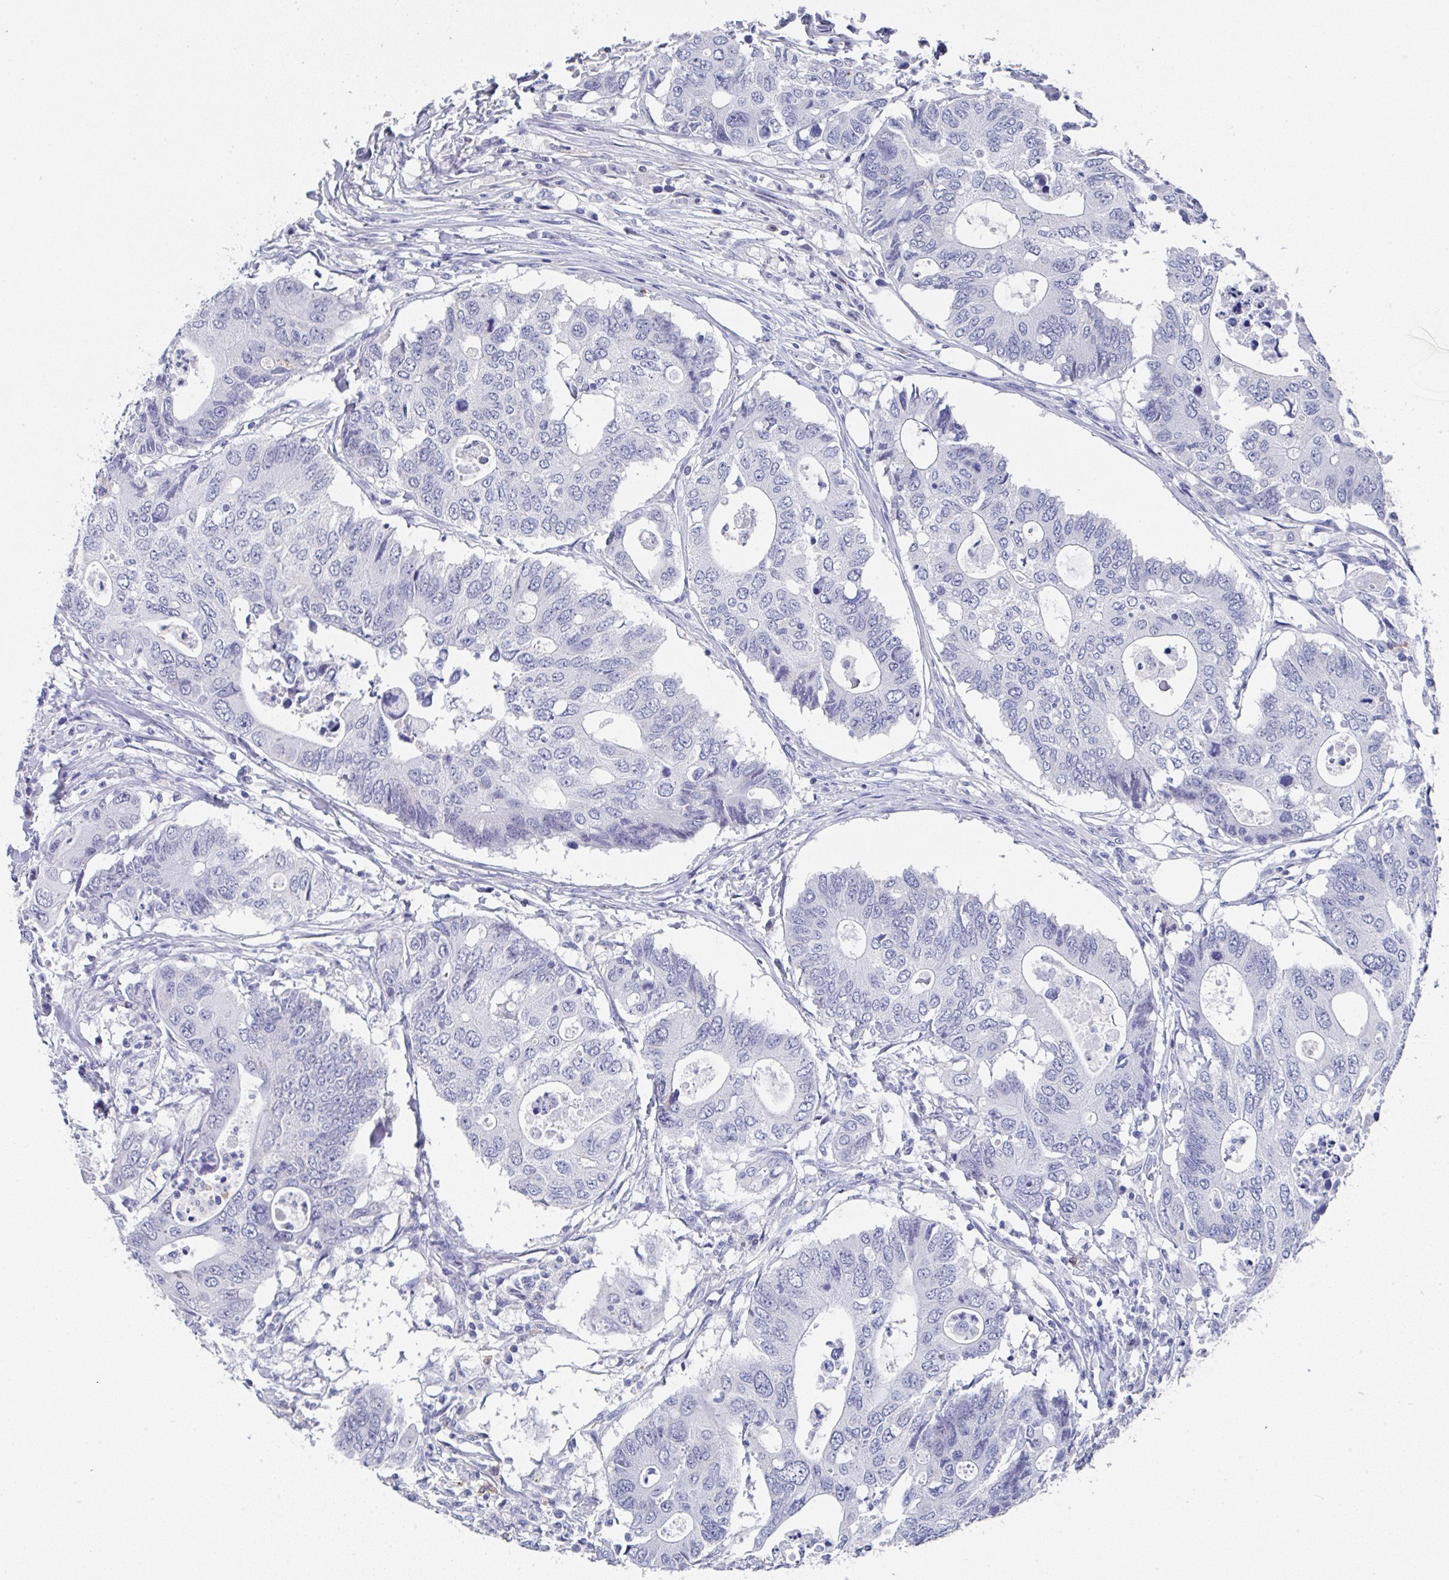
{"staining": {"intensity": "negative", "quantity": "none", "location": "none"}, "tissue": "colorectal cancer", "cell_type": "Tumor cells", "image_type": "cancer", "snomed": [{"axis": "morphology", "description": "Adenocarcinoma, NOS"}, {"axis": "topography", "description": "Colon"}], "caption": "Immunohistochemistry of human colorectal cancer displays no expression in tumor cells. The staining is performed using DAB (3,3'-diaminobenzidine) brown chromogen with nuclei counter-stained in using hematoxylin.", "gene": "TNFRSF8", "patient": {"sex": "male", "age": 71}}